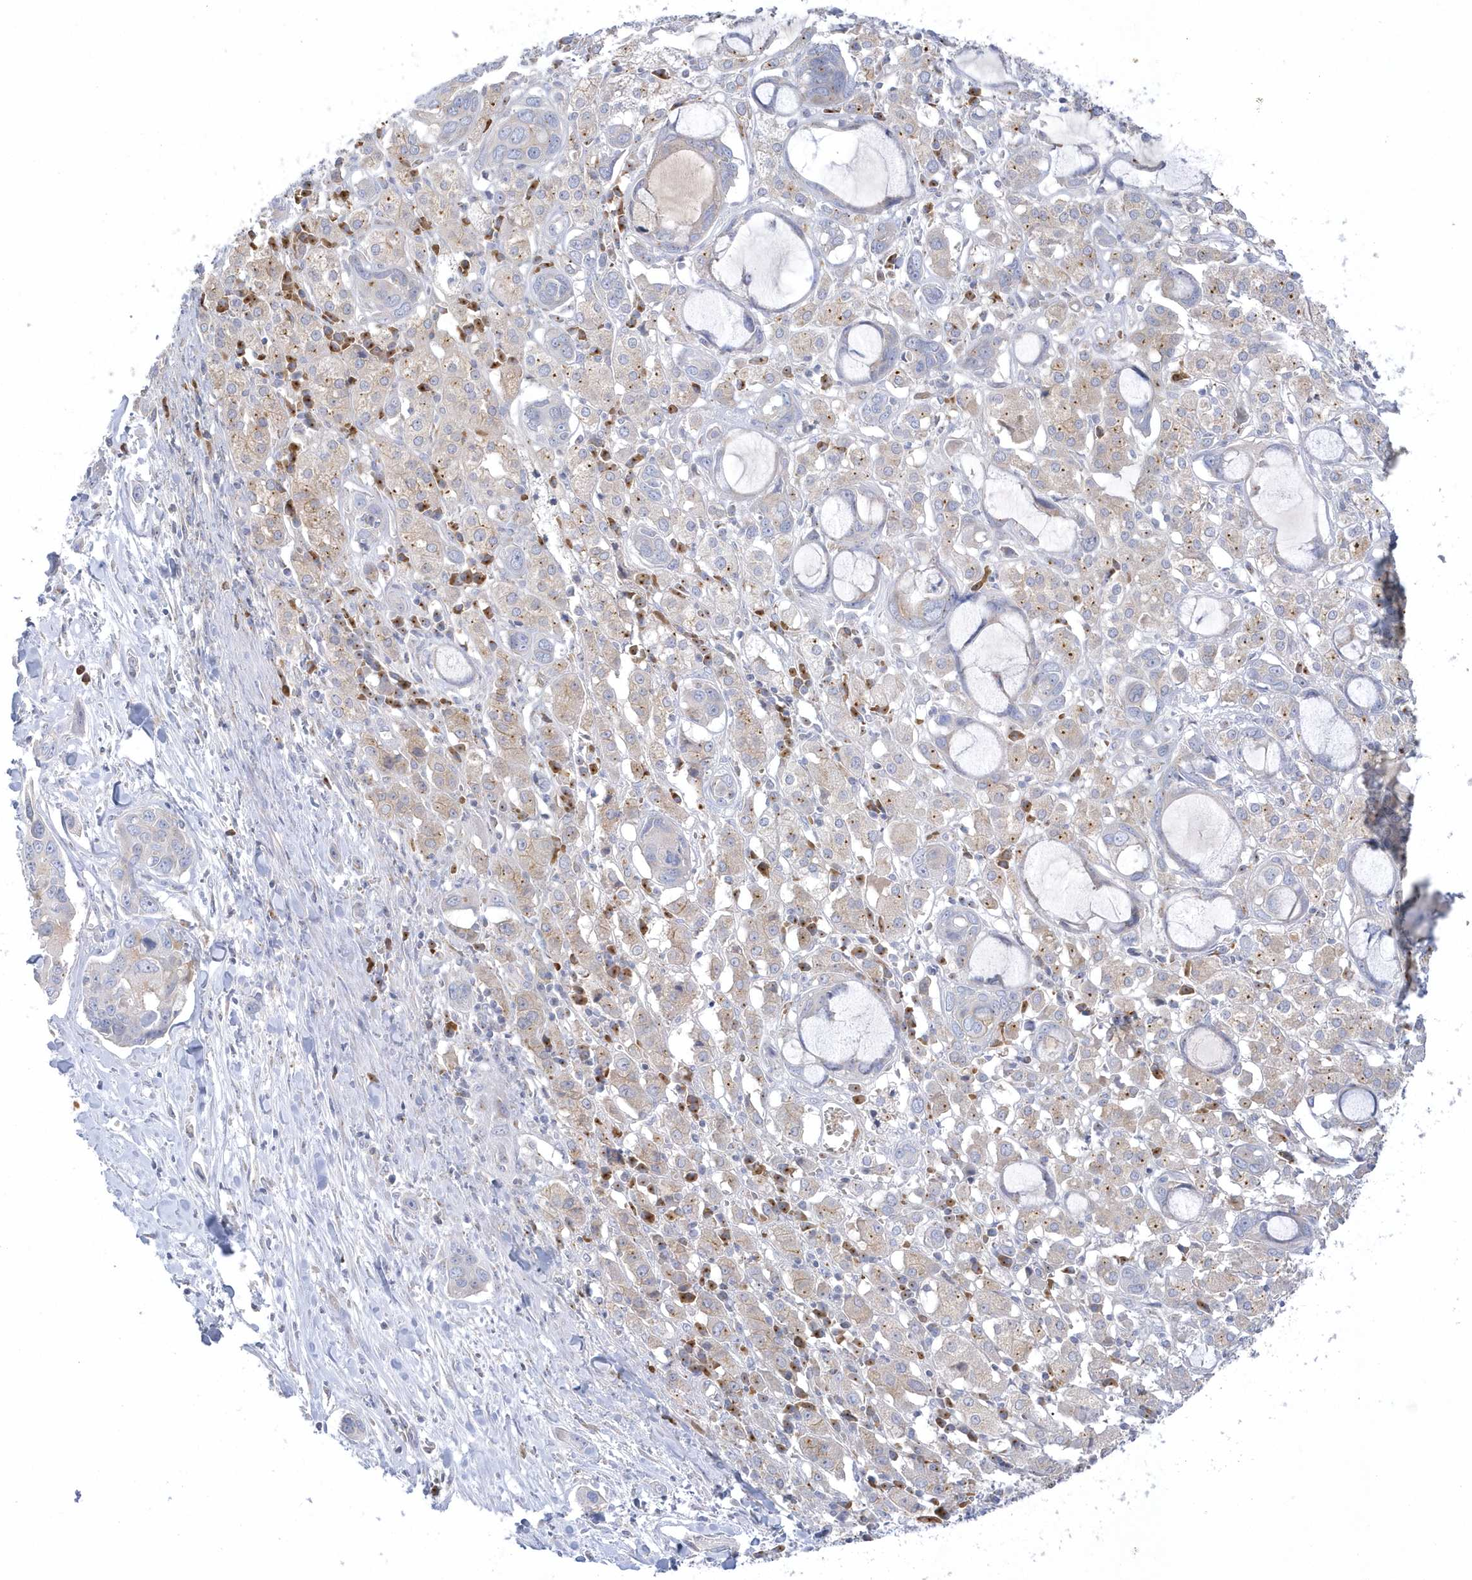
{"staining": {"intensity": "negative", "quantity": "none", "location": "none"}, "tissue": "pancreatic cancer", "cell_type": "Tumor cells", "image_type": "cancer", "snomed": [{"axis": "morphology", "description": "Adenocarcinoma, NOS"}, {"axis": "topography", "description": "Pancreas"}], "caption": "IHC of human pancreatic adenocarcinoma demonstrates no positivity in tumor cells.", "gene": "SEMA3D", "patient": {"sex": "female", "age": 60}}